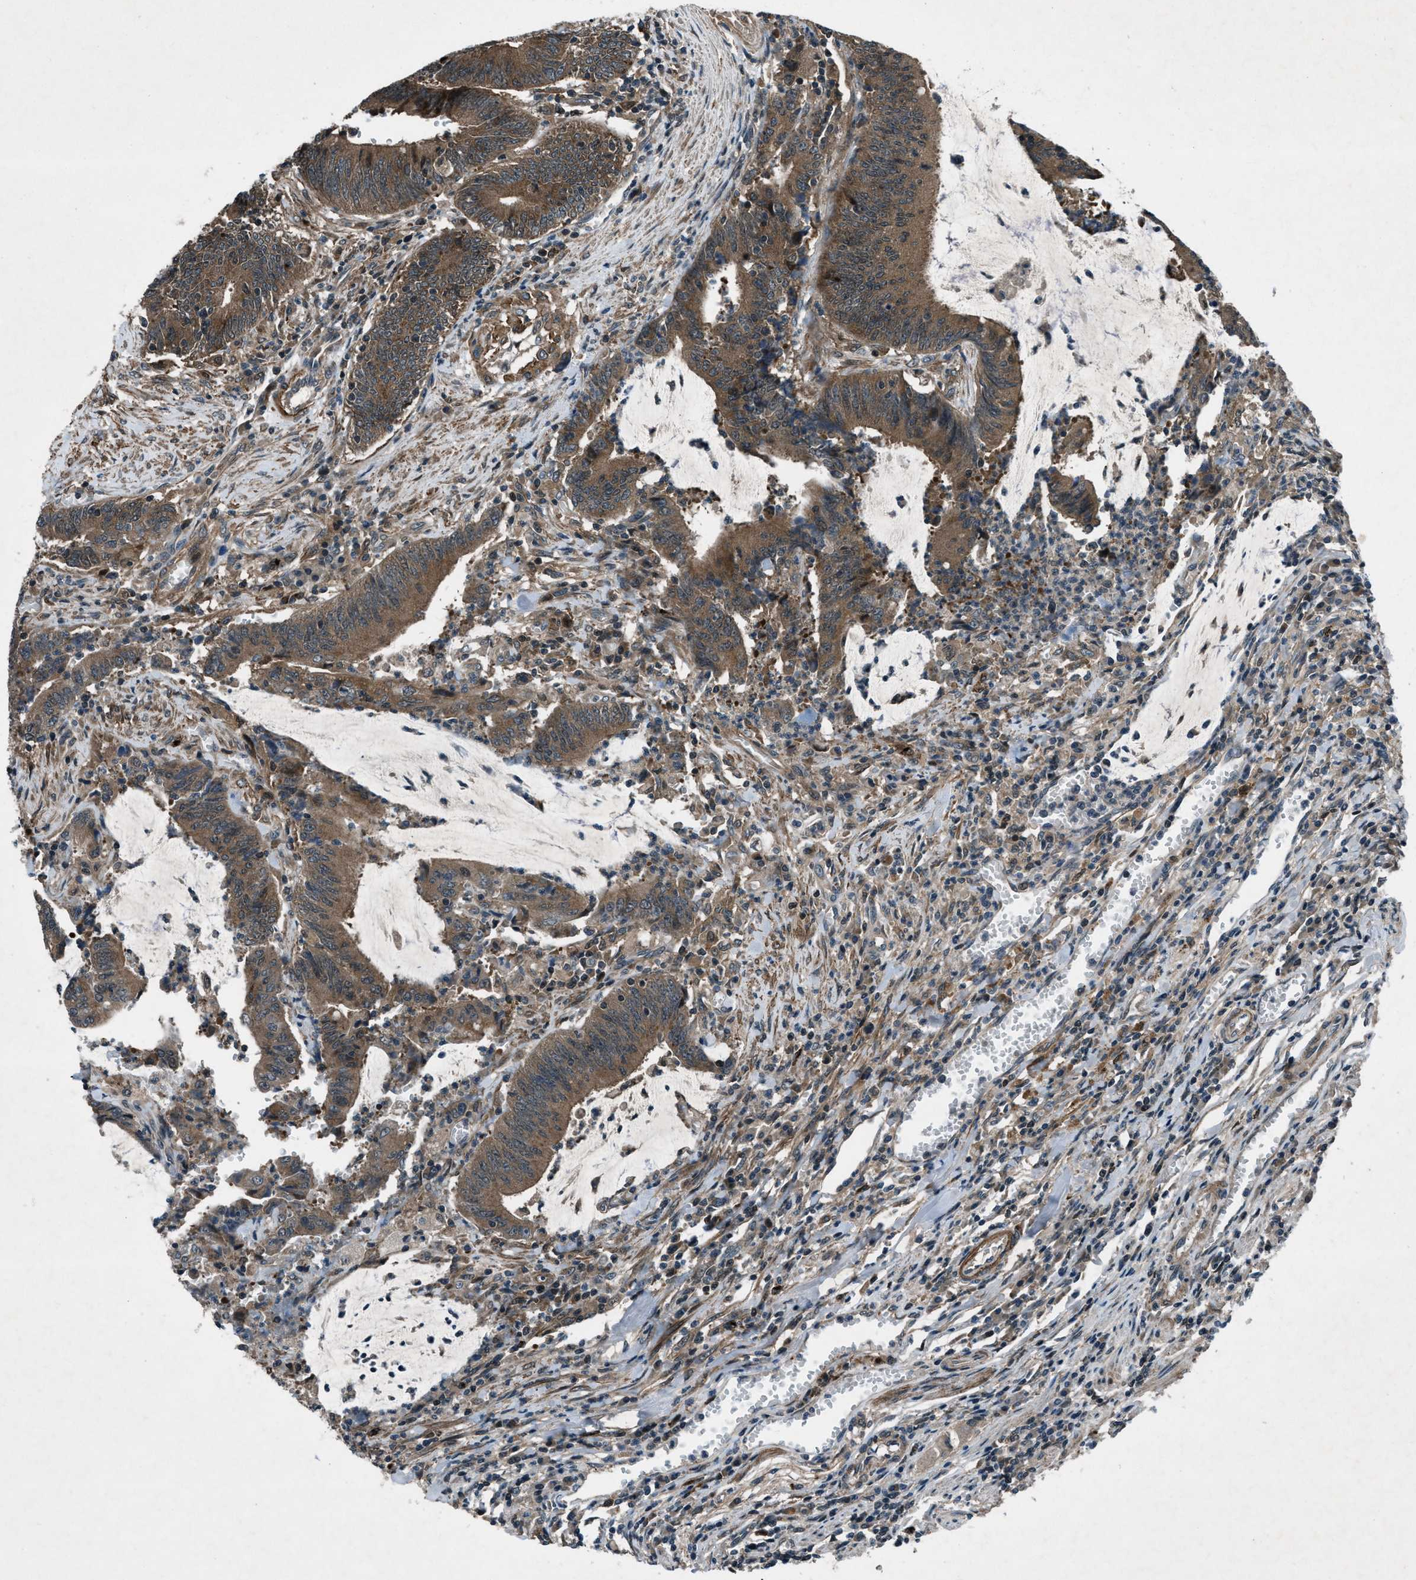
{"staining": {"intensity": "moderate", "quantity": ">75%", "location": "cytoplasmic/membranous"}, "tissue": "colorectal cancer", "cell_type": "Tumor cells", "image_type": "cancer", "snomed": [{"axis": "morphology", "description": "Normal tissue, NOS"}, {"axis": "morphology", "description": "Adenocarcinoma, NOS"}, {"axis": "topography", "description": "Rectum"}], "caption": "Human adenocarcinoma (colorectal) stained with a brown dye exhibits moderate cytoplasmic/membranous positive expression in approximately >75% of tumor cells.", "gene": "EPSTI1", "patient": {"sex": "female", "age": 66}}